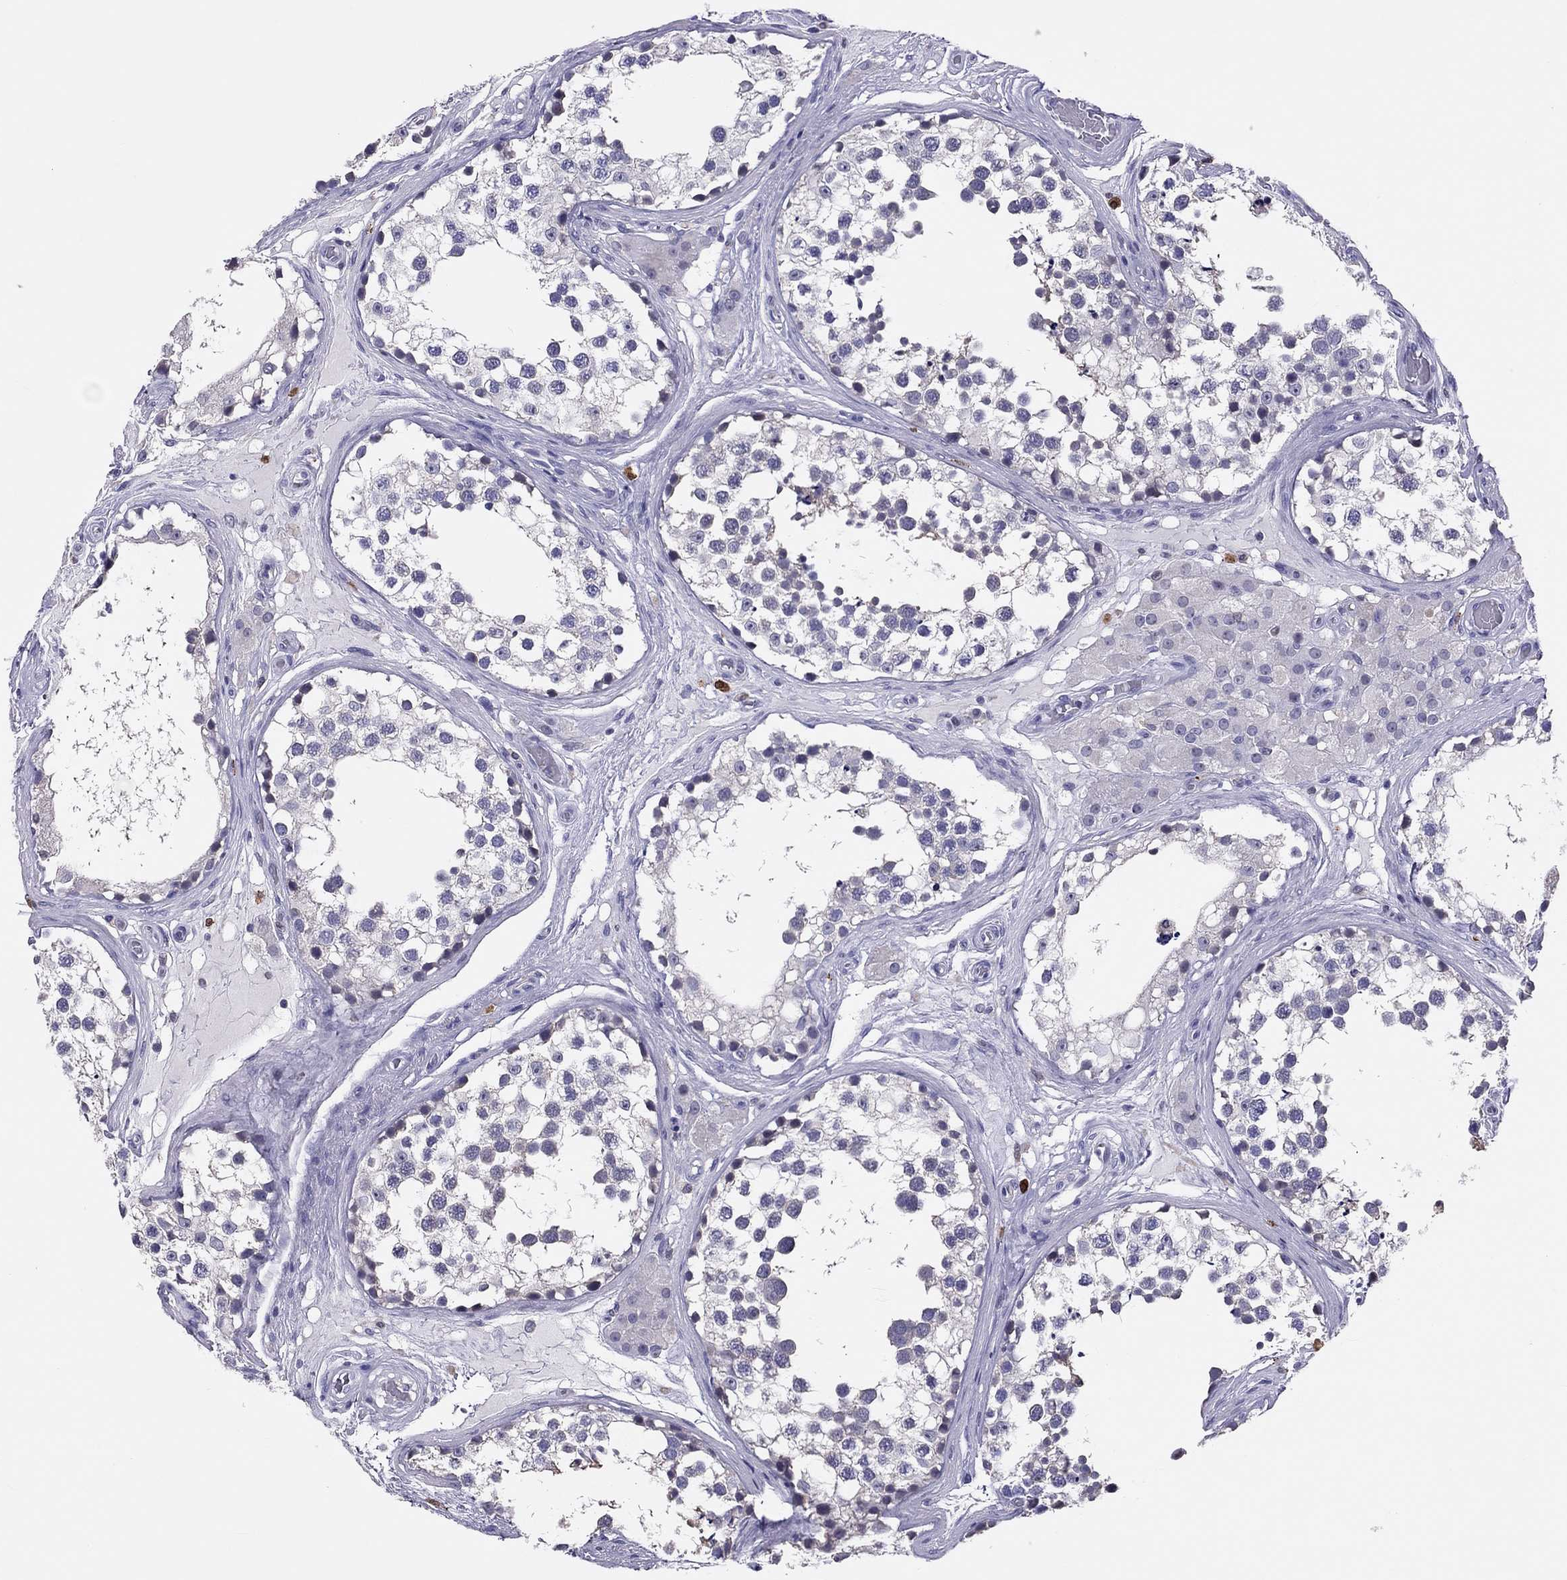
{"staining": {"intensity": "negative", "quantity": "none", "location": "none"}, "tissue": "testis", "cell_type": "Cells in seminiferous ducts", "image_type": "normal", "snomed": [{"axis": "morphology", "description": "Normal tissue, NOS"}, {"axis": "morphology", "description": "Seminoma, NOS"}, {"axis": "topography", "description": "Testis"}], "caption": "DAB (3,3'-diaminobenzidine) immunohistochemical staining of normal human testis shows no significant positivity in cells in seminiferous ducts.", "gene": "ADORA2A", "patient": {"sex": "male", "age": 65}}